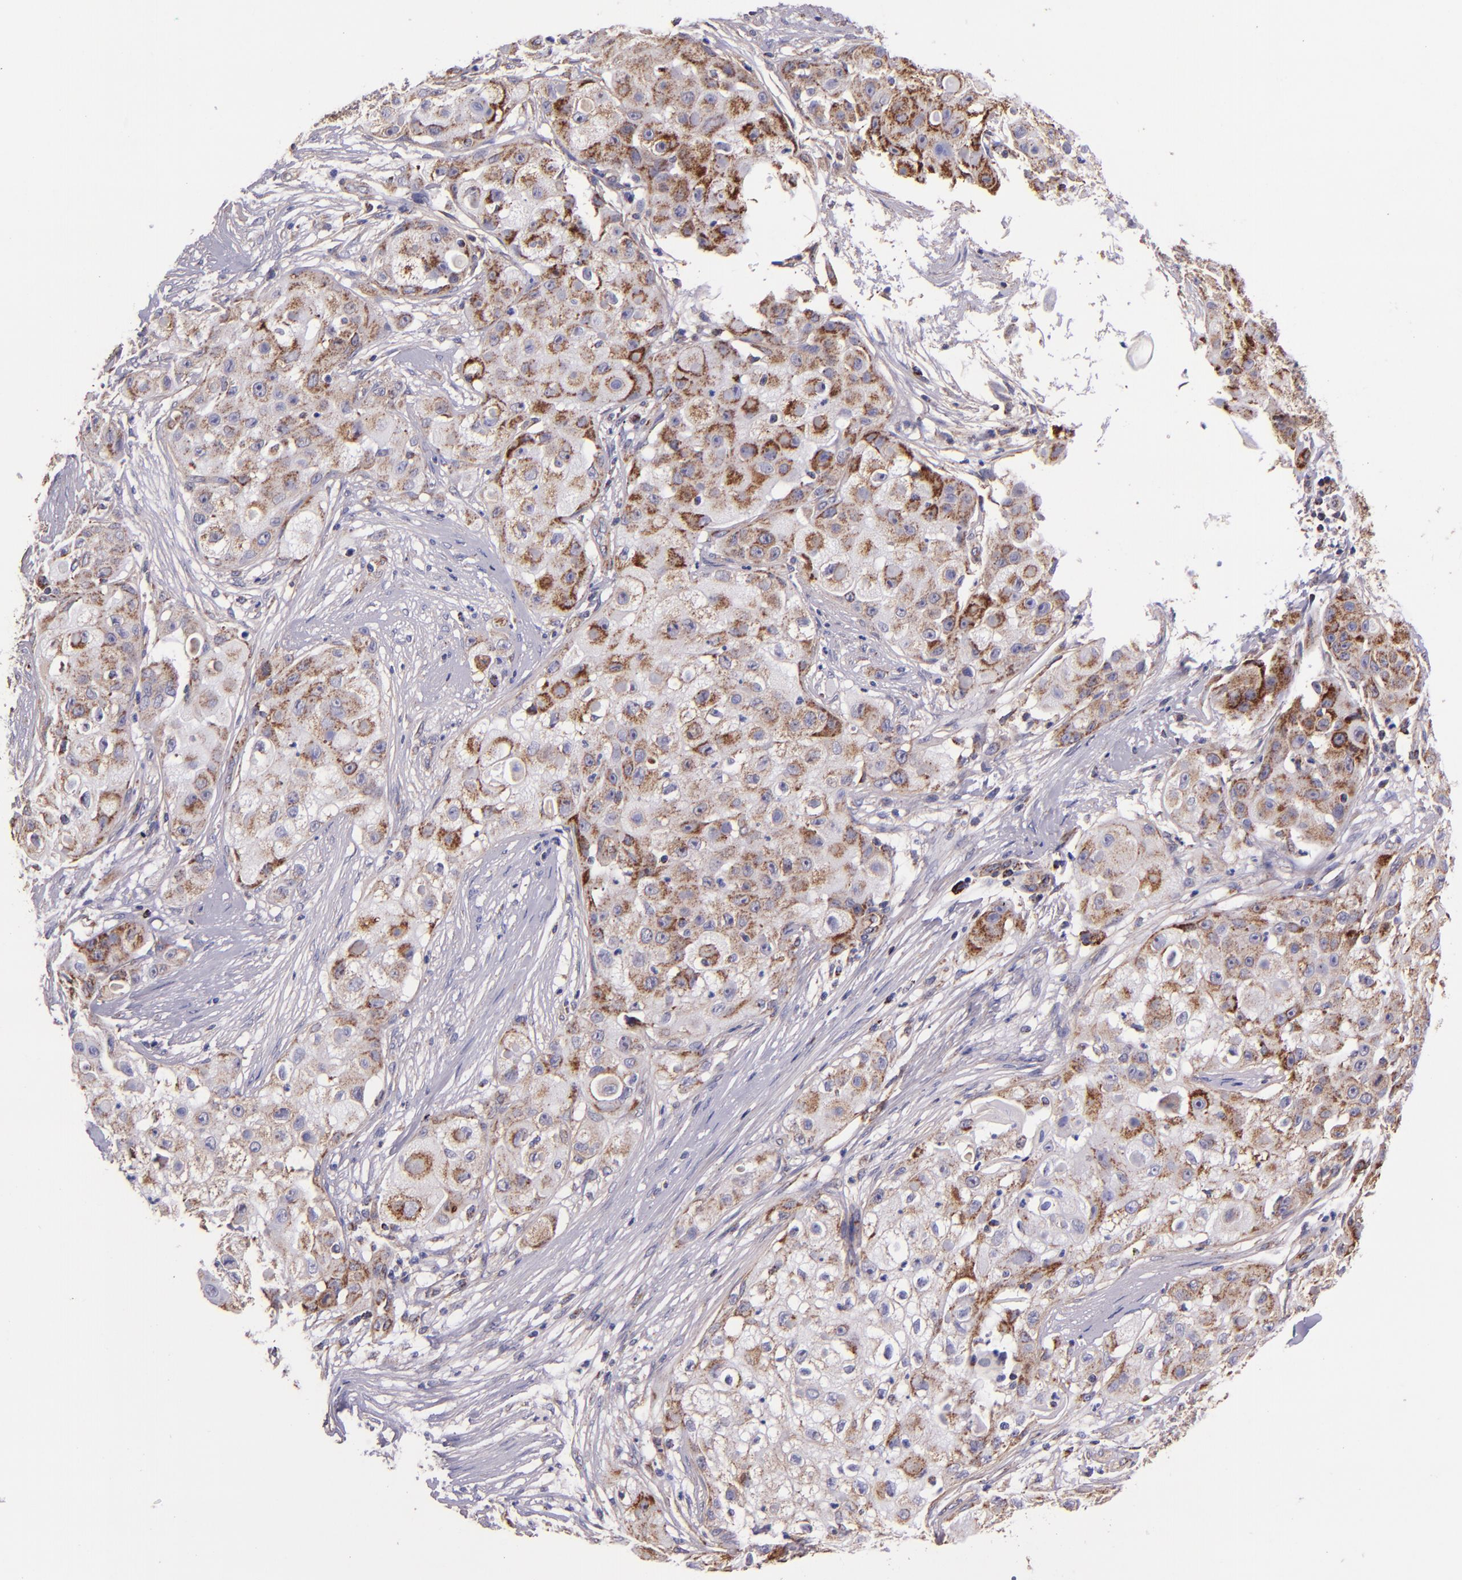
{"staining": {"intensity": "weak", "quantity": "25%-75%", "location": "cytoplasmic/membranous"}, "tissue": "skin cancer", "cell_type": "Tumor cells", "image_type": "cancer", "snomed": [{"axis": "morphology", "description": "Squamous cell carcinoma, NOS"}, {"axis": "topography", "description": "Skin"}], "caption": "This histopathology image demonstrates skin squamous cell carcinoma stained with immunohistochemistry to label a protein in brown. The cytoplasmic/membranous of tumor cells show weak positivity for the protein. Nuclei are counter-stained blue.", "gene": "IDH3G", "patient": {"sex": "female", "age": 57}}